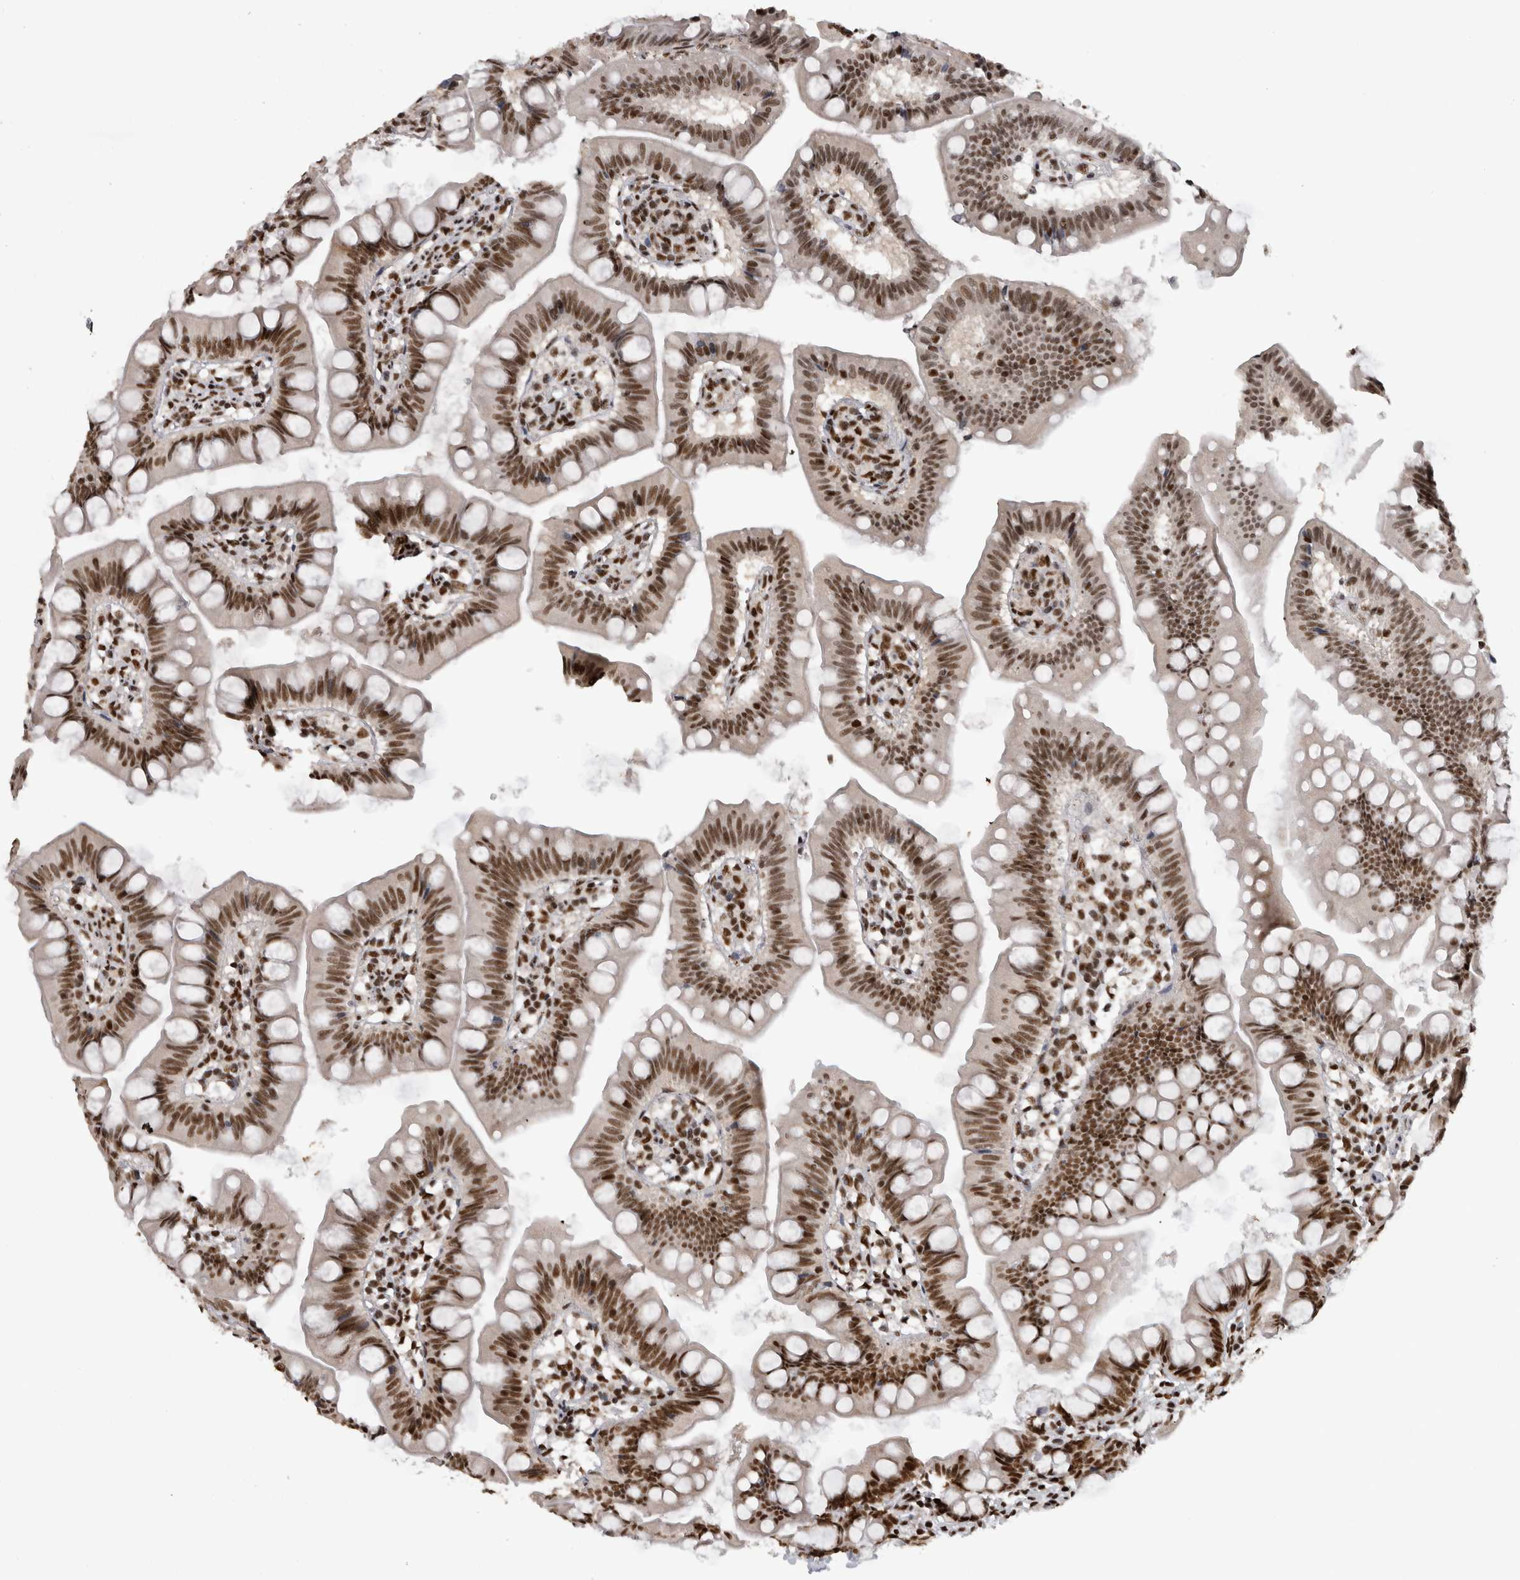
{"staining": {"intensity": "strong", "quantity": ">75%", "location": "nuclear"}, "tissue": "small intestine", "cell_type": "Glandular cells", "image_type": "normal", "snomed": [{"axis": "morphology", "description": "Normal tissue, NOS"}, {"axis": "topography", "description": "Small intestine"}], "caption": "Immunohistochemical staining of normal small intestine displays strong nuclear protein positivity in approximately >75% of glandular cells.", "gene": "ZSCAN2", "patient": {"sex": "male", "age": 7}}